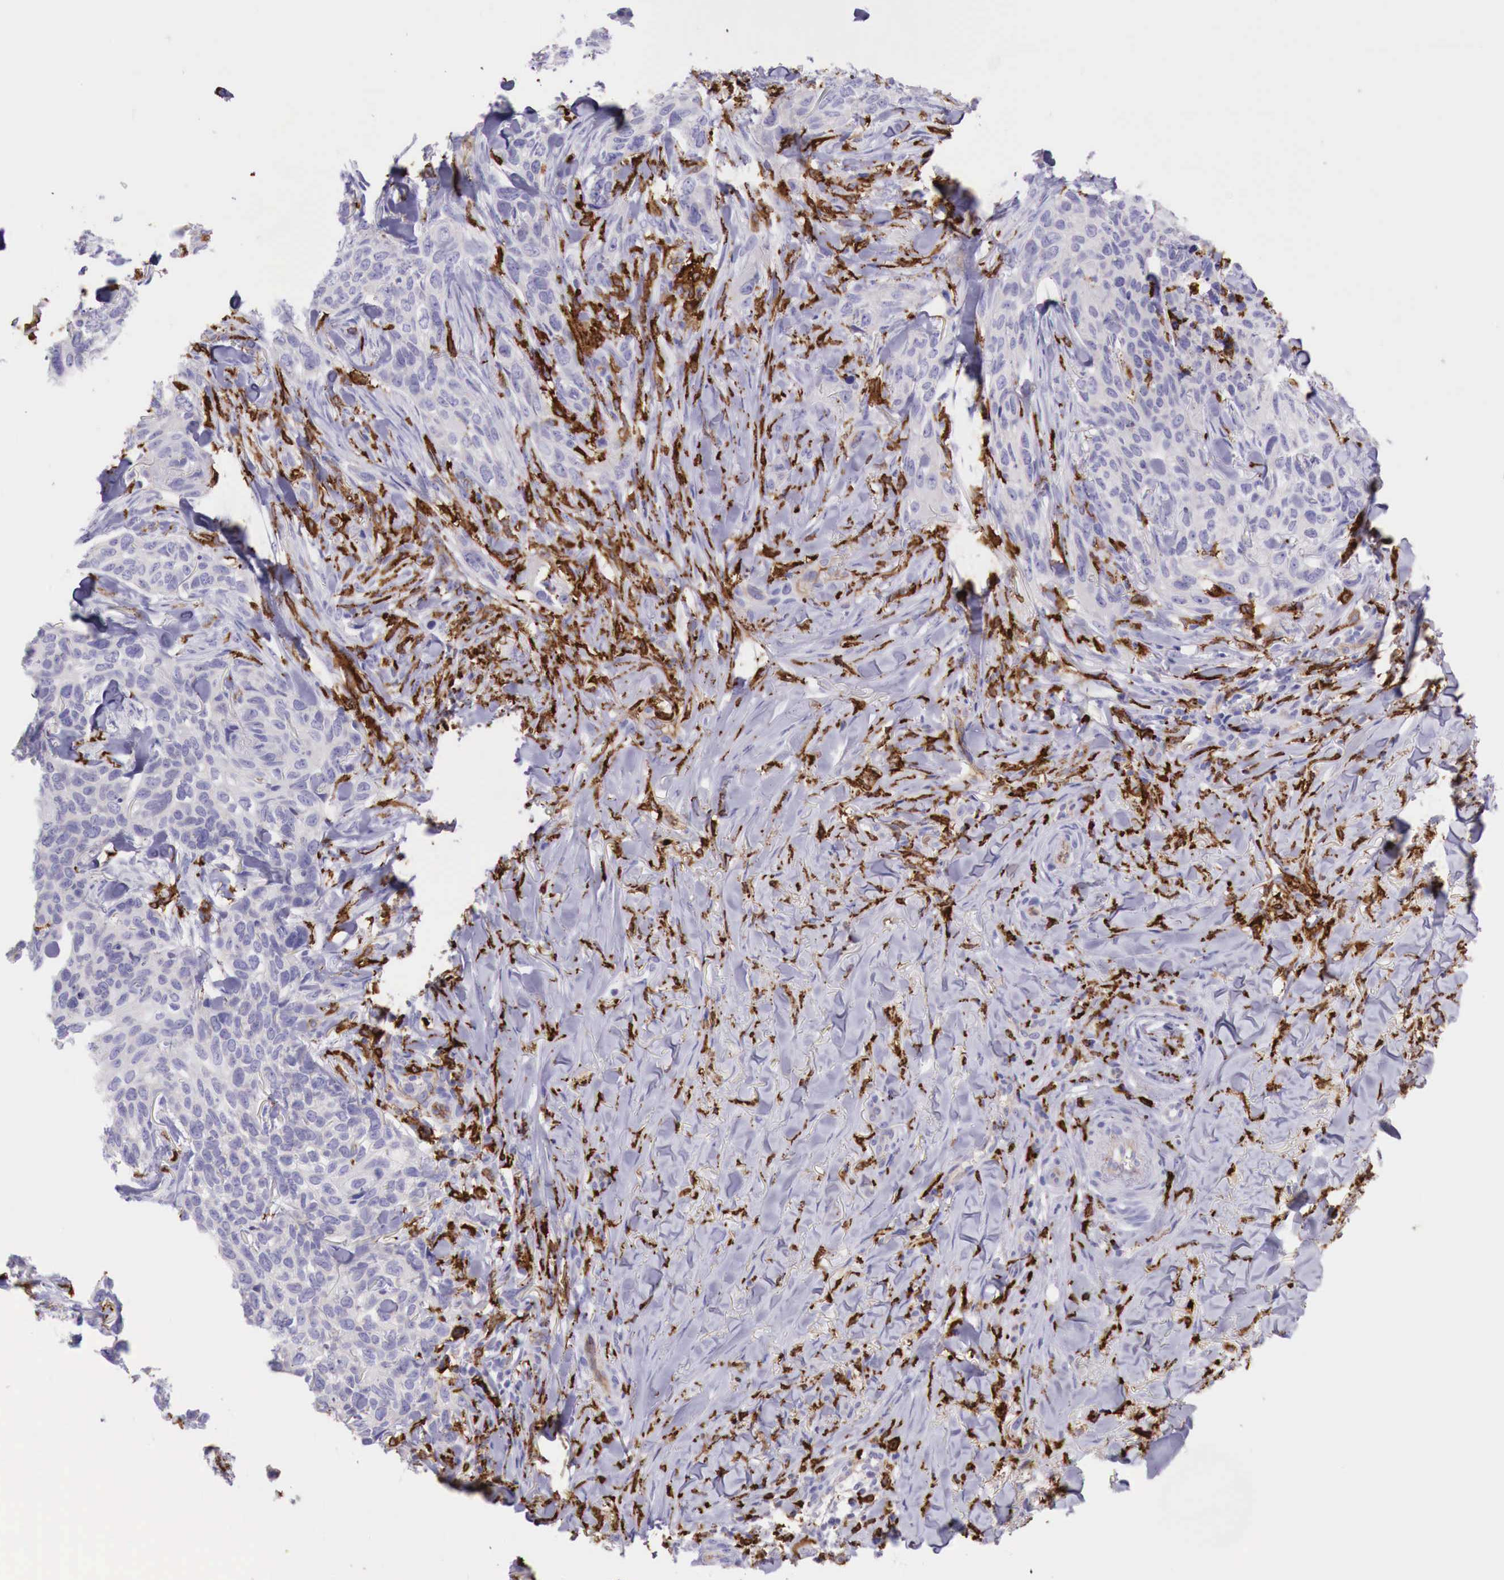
{"staining": {"intensity": "negative", "quantity": "none", "location": "none"}, "tissue": "skin cancer", "cell_type": "Tumor cells", "image_type": "cancer", "snomed": [{"axis": "morphology", "description": "Normal tissue, NOS"}, {"axis": "morphology", "description": "Basal cell carcinoma"}, {"axis": "topography", "description": "Skin"}], "caption": "Immunohistochemistry (IHC) of skin basal cell carcinoma shows no staining in tumor cells.", "gene": "MSR1", "patient": {"sex": "male", "age": 81}}